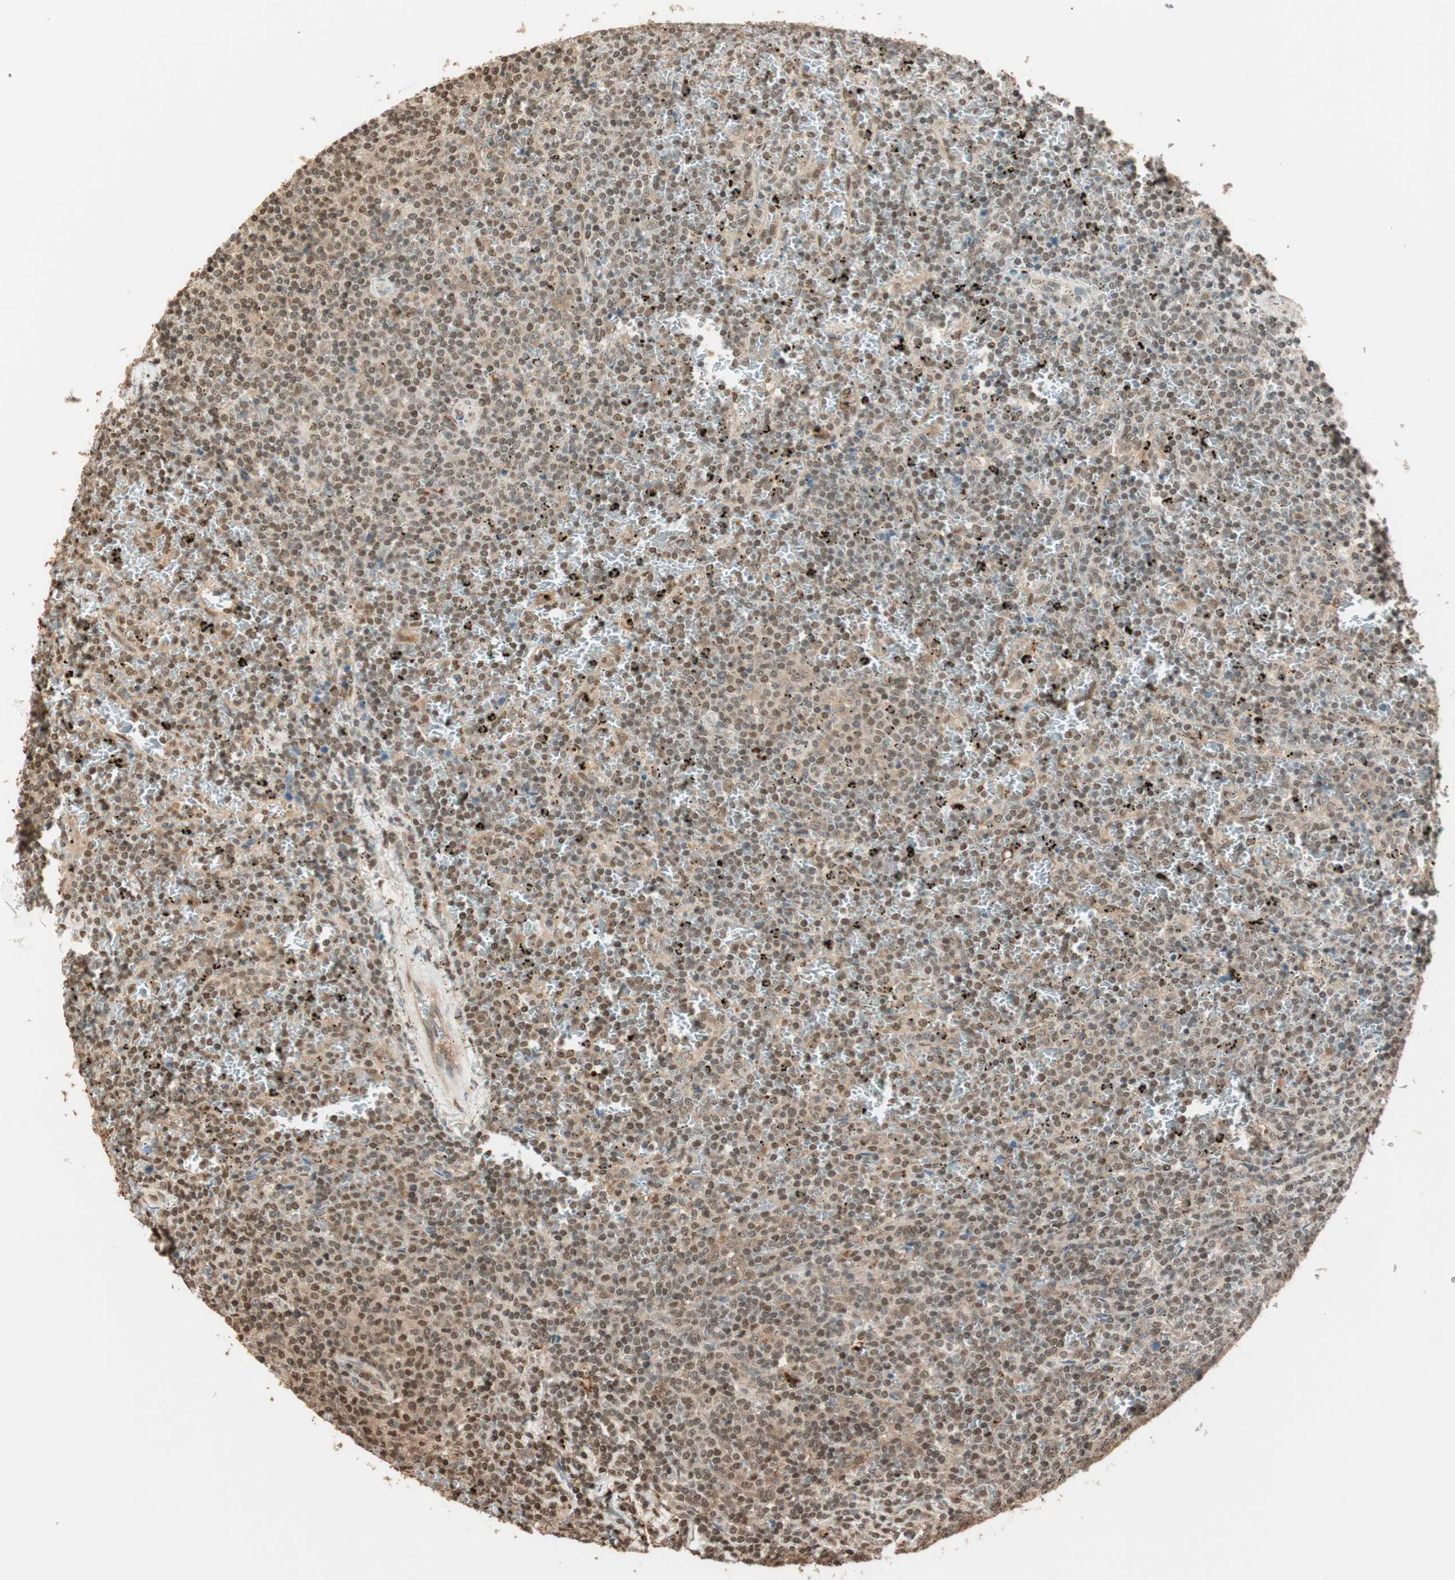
{"staining": {"intensity": "moderate", "quantity": ">75%", "location": "cytoplasmic/membranous,nuclear"}, "tissue": "lymphoma", "cell_type": "Tumor cells", "image_type": "cancer", "snomed": [{"axis": "morphology", "description": "Malignant lymphoma, non-Hodgkin's type, Low grade"}, {"axis": "topography", "description": "Spleen"}], "caption": "This is an image of immunohistochemistry (IHC) staining of malignant lymphoma, non-Hodgkin's type (low-grade), which shows moderate expression in the cytoplasmic/membranous and nuclear of tumor cells.", "gene": "ZNF443", "patient": {"sex": "female", "age": 77}}